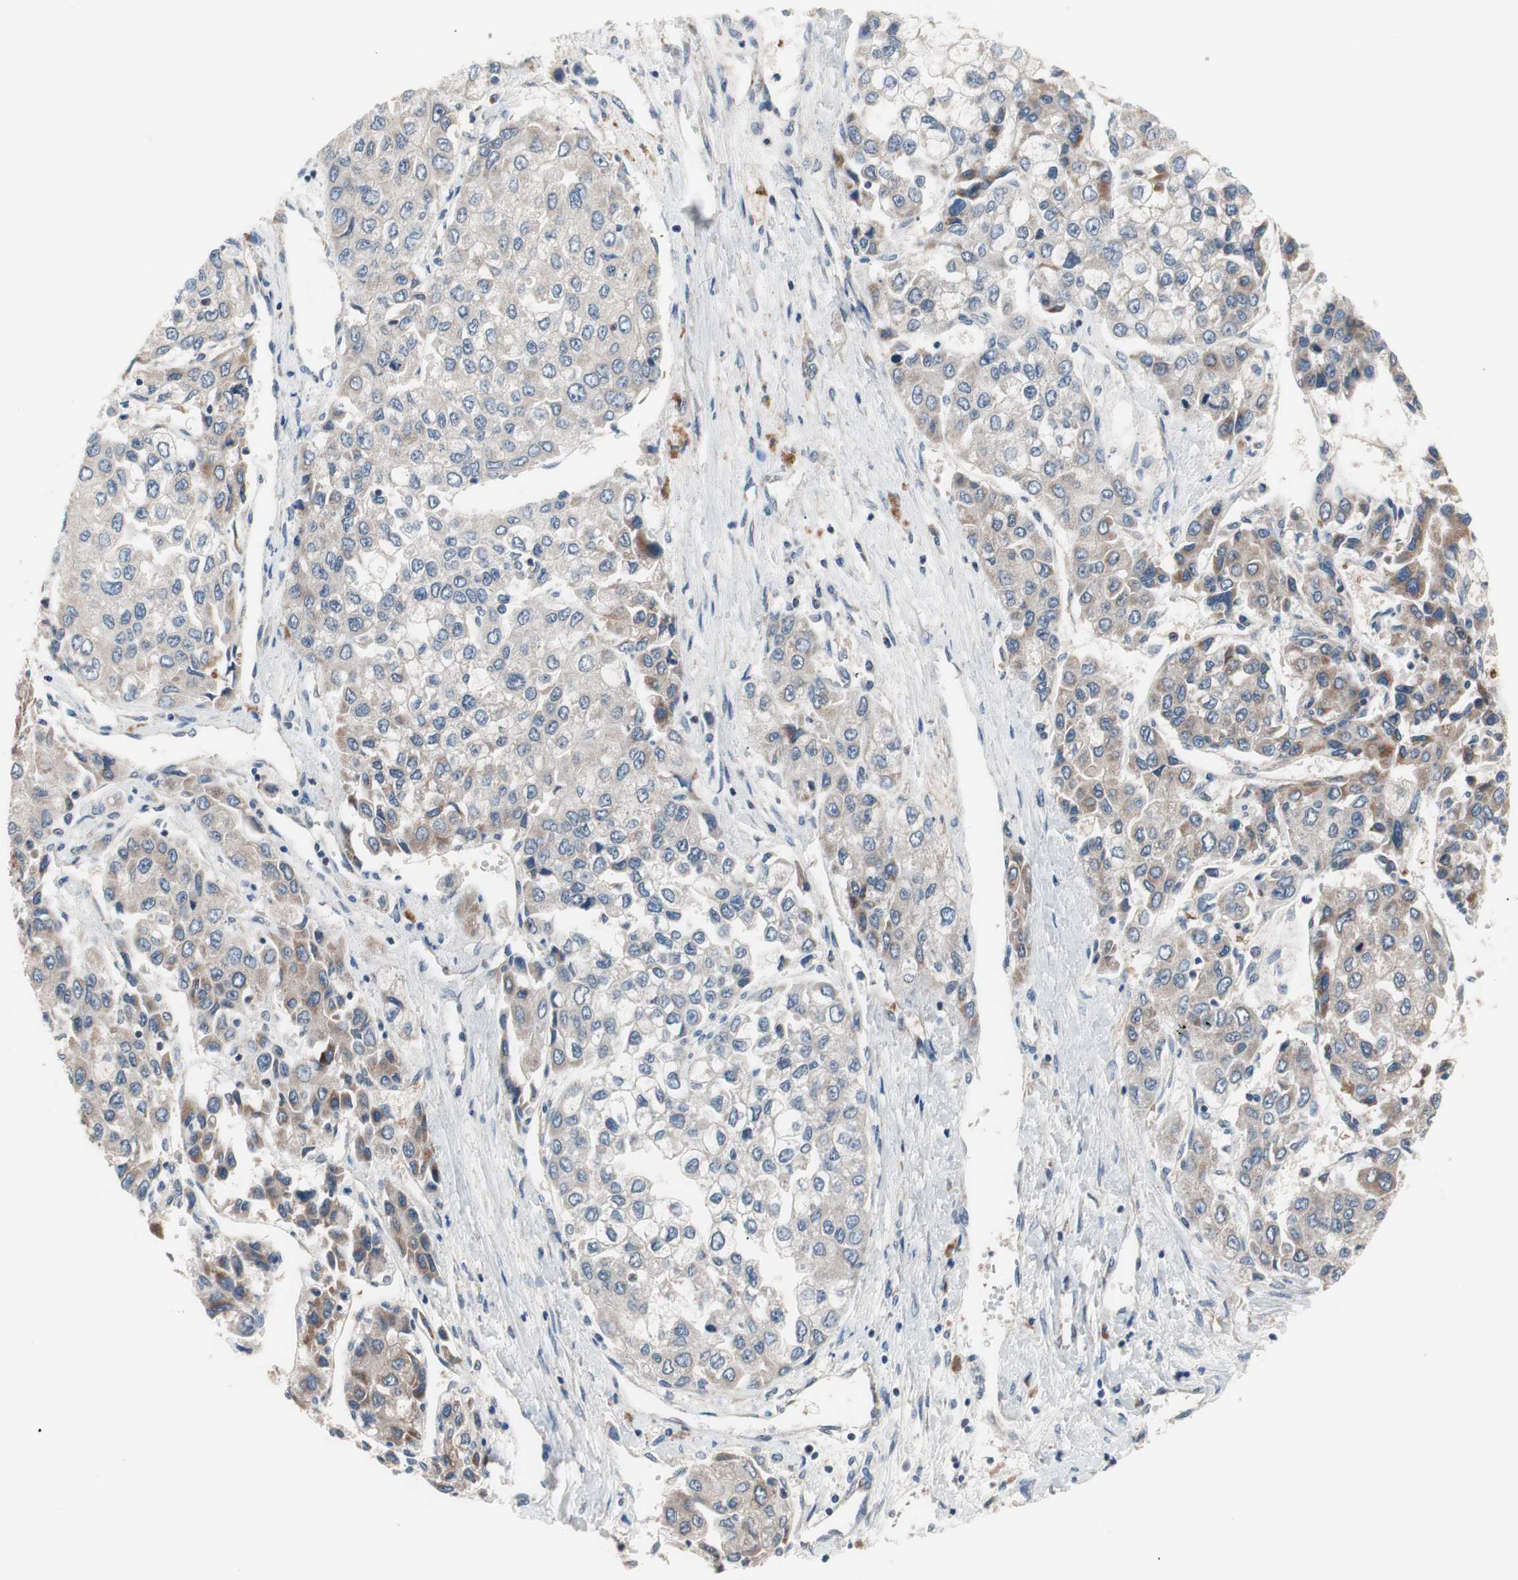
{"staining": {"intensity": "moderate", "quantity": ">75%", "location": "cytoplasmic/membranous"}, "tissue": "liver cancer", "cell_type": "Tumor cells", "image_type": "cancer", "snomed": [{"axis": "morphology", "description": "Carcinoma, Hepatocellular, NOS"}, {"axis": "topography", "description": "Liver"}], "caption": "Moderate cytoplasmic/membranous protein staining is identified in about >75% of tumor cells in liver hepatocellular carcinoma. Nuclei are stained in blue.", "gene": "HMBS", "patient": {"sex": "female", "age": 66}}